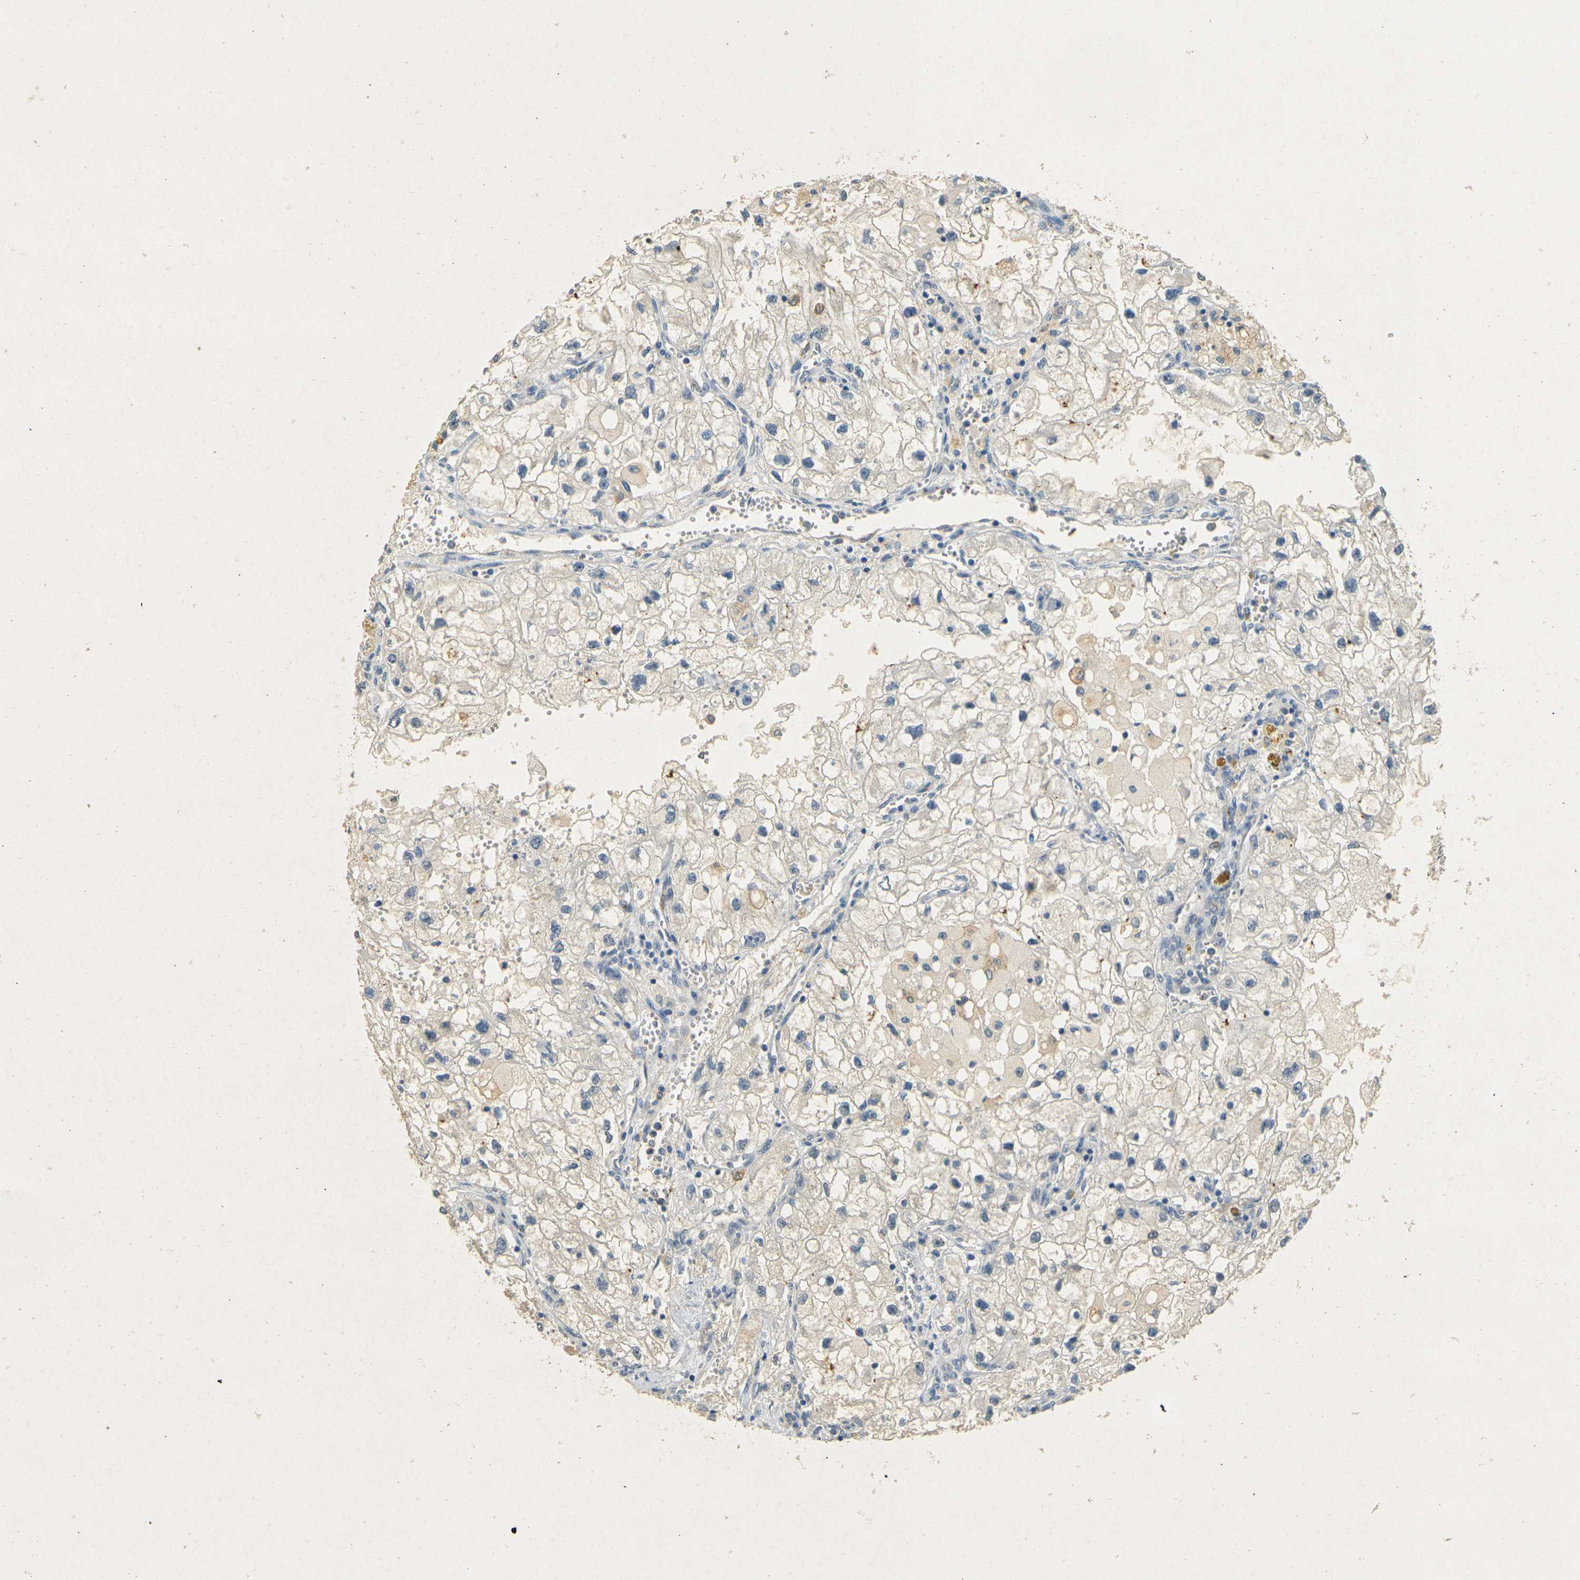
{"staining": {"intensity": "weak", "quantity": "<25%", "location": "cytoplasmic/membranous"}, "tissue": "renal cancer", "cell_type": "Tumor cells", "image_type": "cancer", "snomed": [{"axis": "morphology", "description": "Adenocarcinoma, NOS"}, {"axis": "topography", "description": "Kidney"}], "caption": "Human renal cancer (adenocarcinoma) stained for a protein using immunohistochemistry reveals no staining in tumor cells.", "gene": "SORT1", "patient": {"sex": "female", "age": 70}}